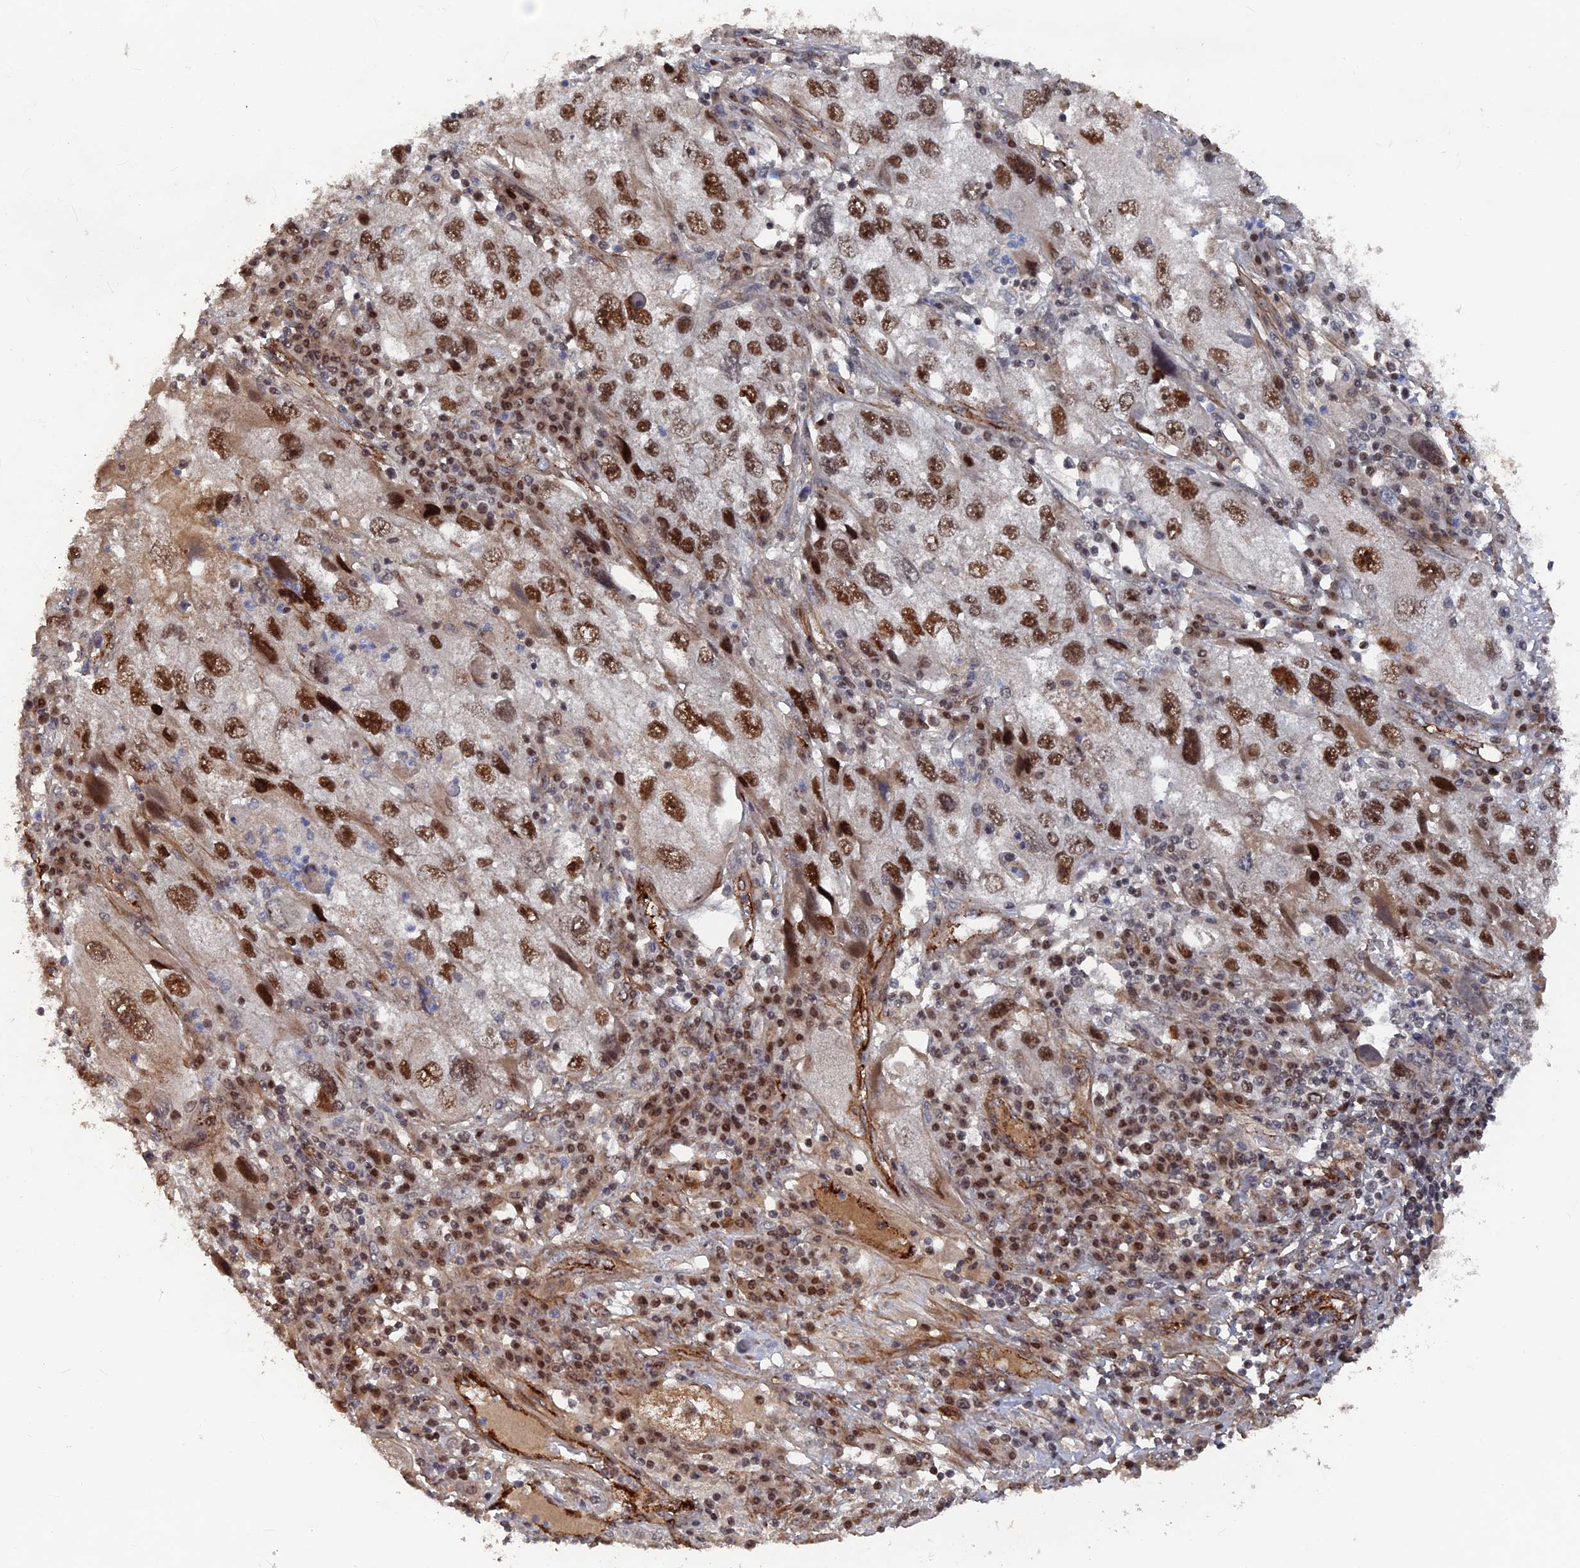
{"staining": {"intensity": "strong", "quantity": ">75%", "location": "nuclear"}, "tissue": "endometrial cancer", "cell_type": "Tumor cells", "image_type": "cancer", "snomed": [{"axis": "morphology", "description": "Adenocarcinoma, NOS"}, {"axis": "topography", "description": "Endometrium"}], "caption": "This image reveals endometrial cancer (adenocarcinoma) stained with IHC to label a protein in brown. The nuclear of tumor cells show strong positivity for the protein. Nuclei are counter-stained blue.", "gene": "SH3D21", "patient": {"sex": "female", "age": 49}}